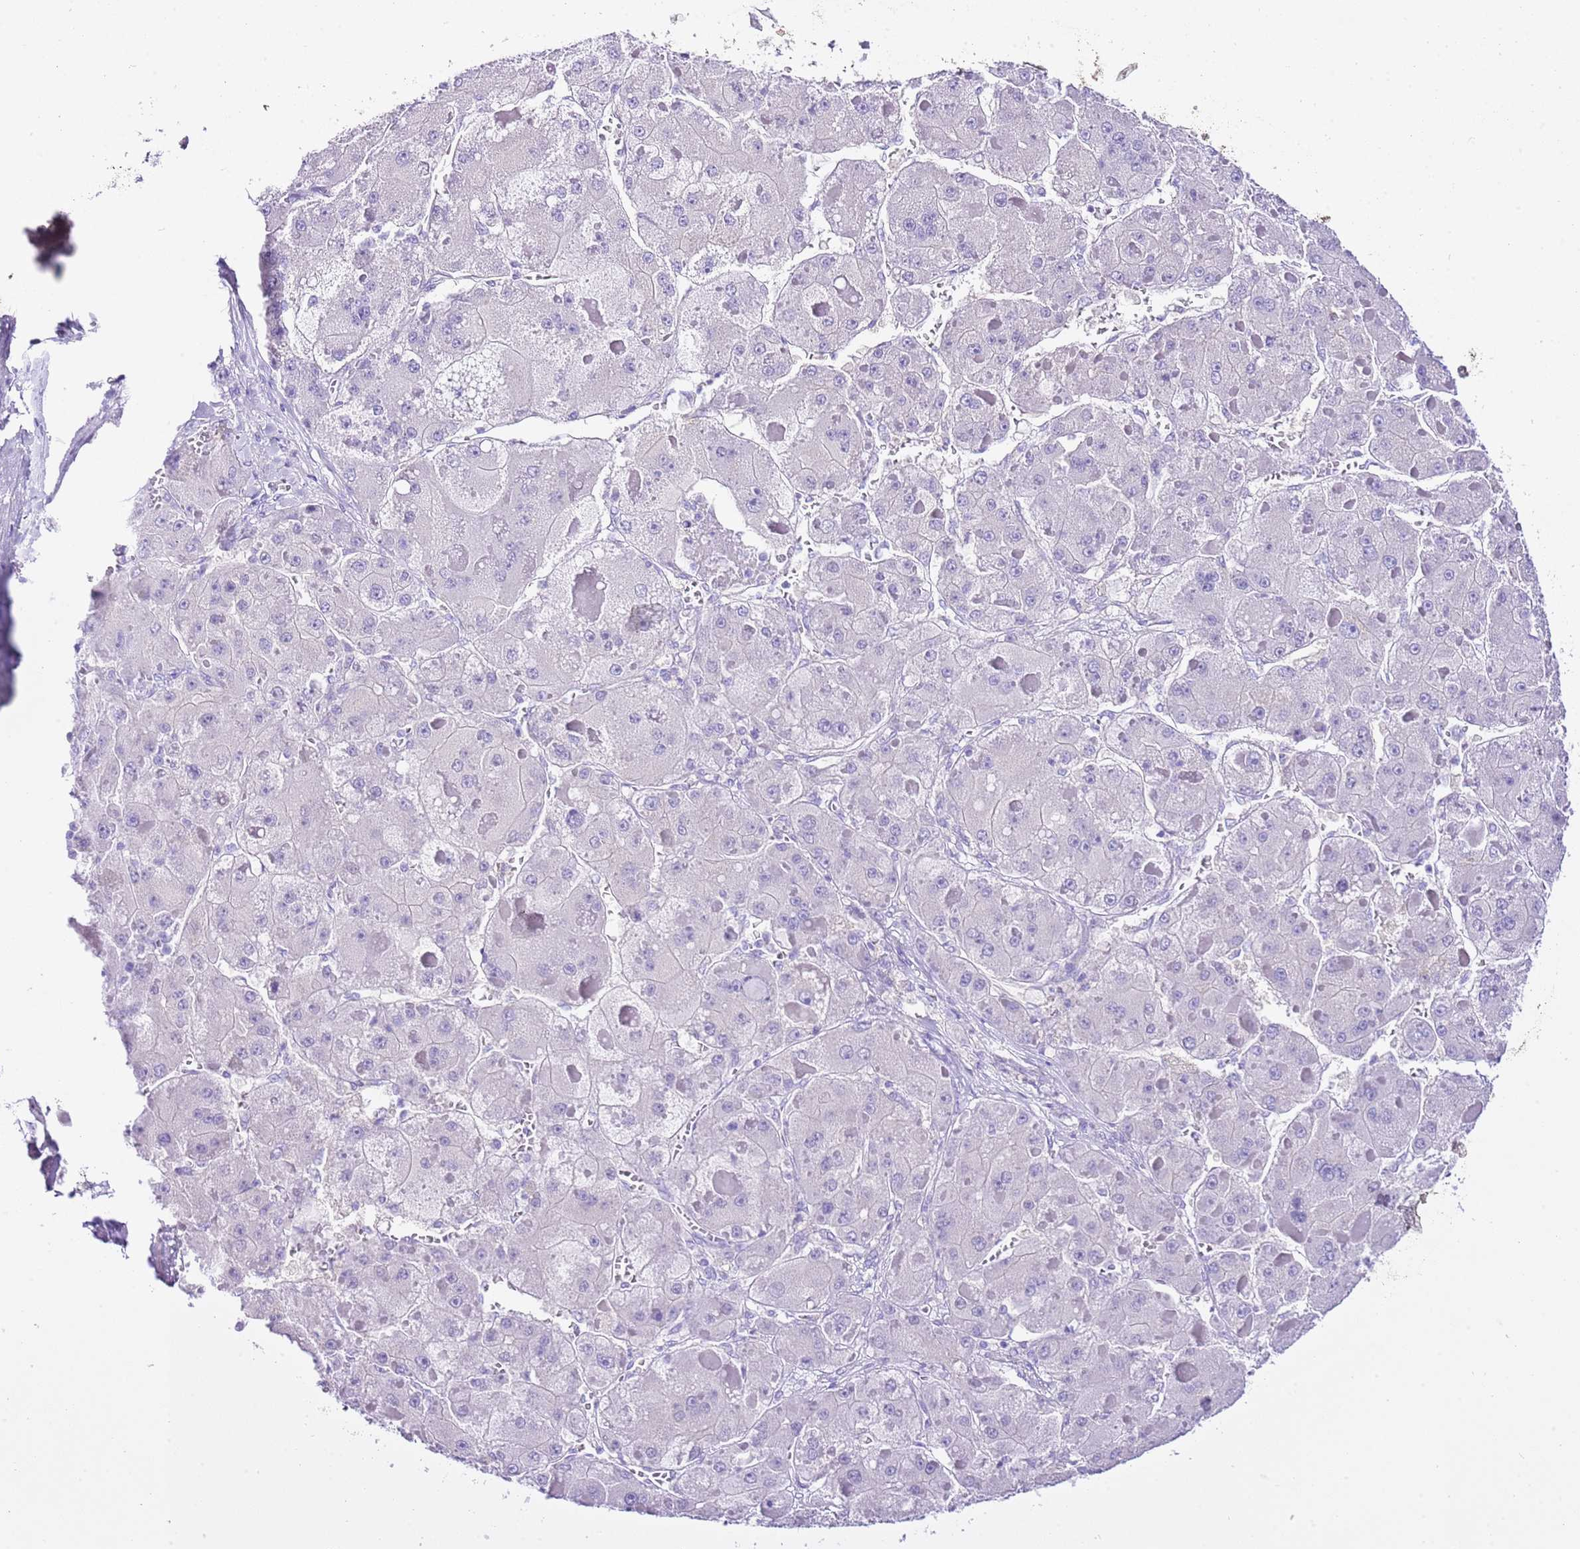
{"staining": {"intensity": "negative", "quantity": "none", "location": "none"}, "tissue": "liver cancer", "cell_type": "Tumor cells", "image_type": "cancer", "snomed": [{"axis": "morphology", "description": "Carcinoma, Hepatocellular, NOS"}, {"axis": "topography", "description": "Liver"}], "caption": "High magnification brightfield microscopy of liver cancer stained with DAB (brown) and counterstained with hematoxylin (blue): tumor cells show no significant expression.", "gene": "BHLHA15", "patient": {"sex": "female", "age": 73}}